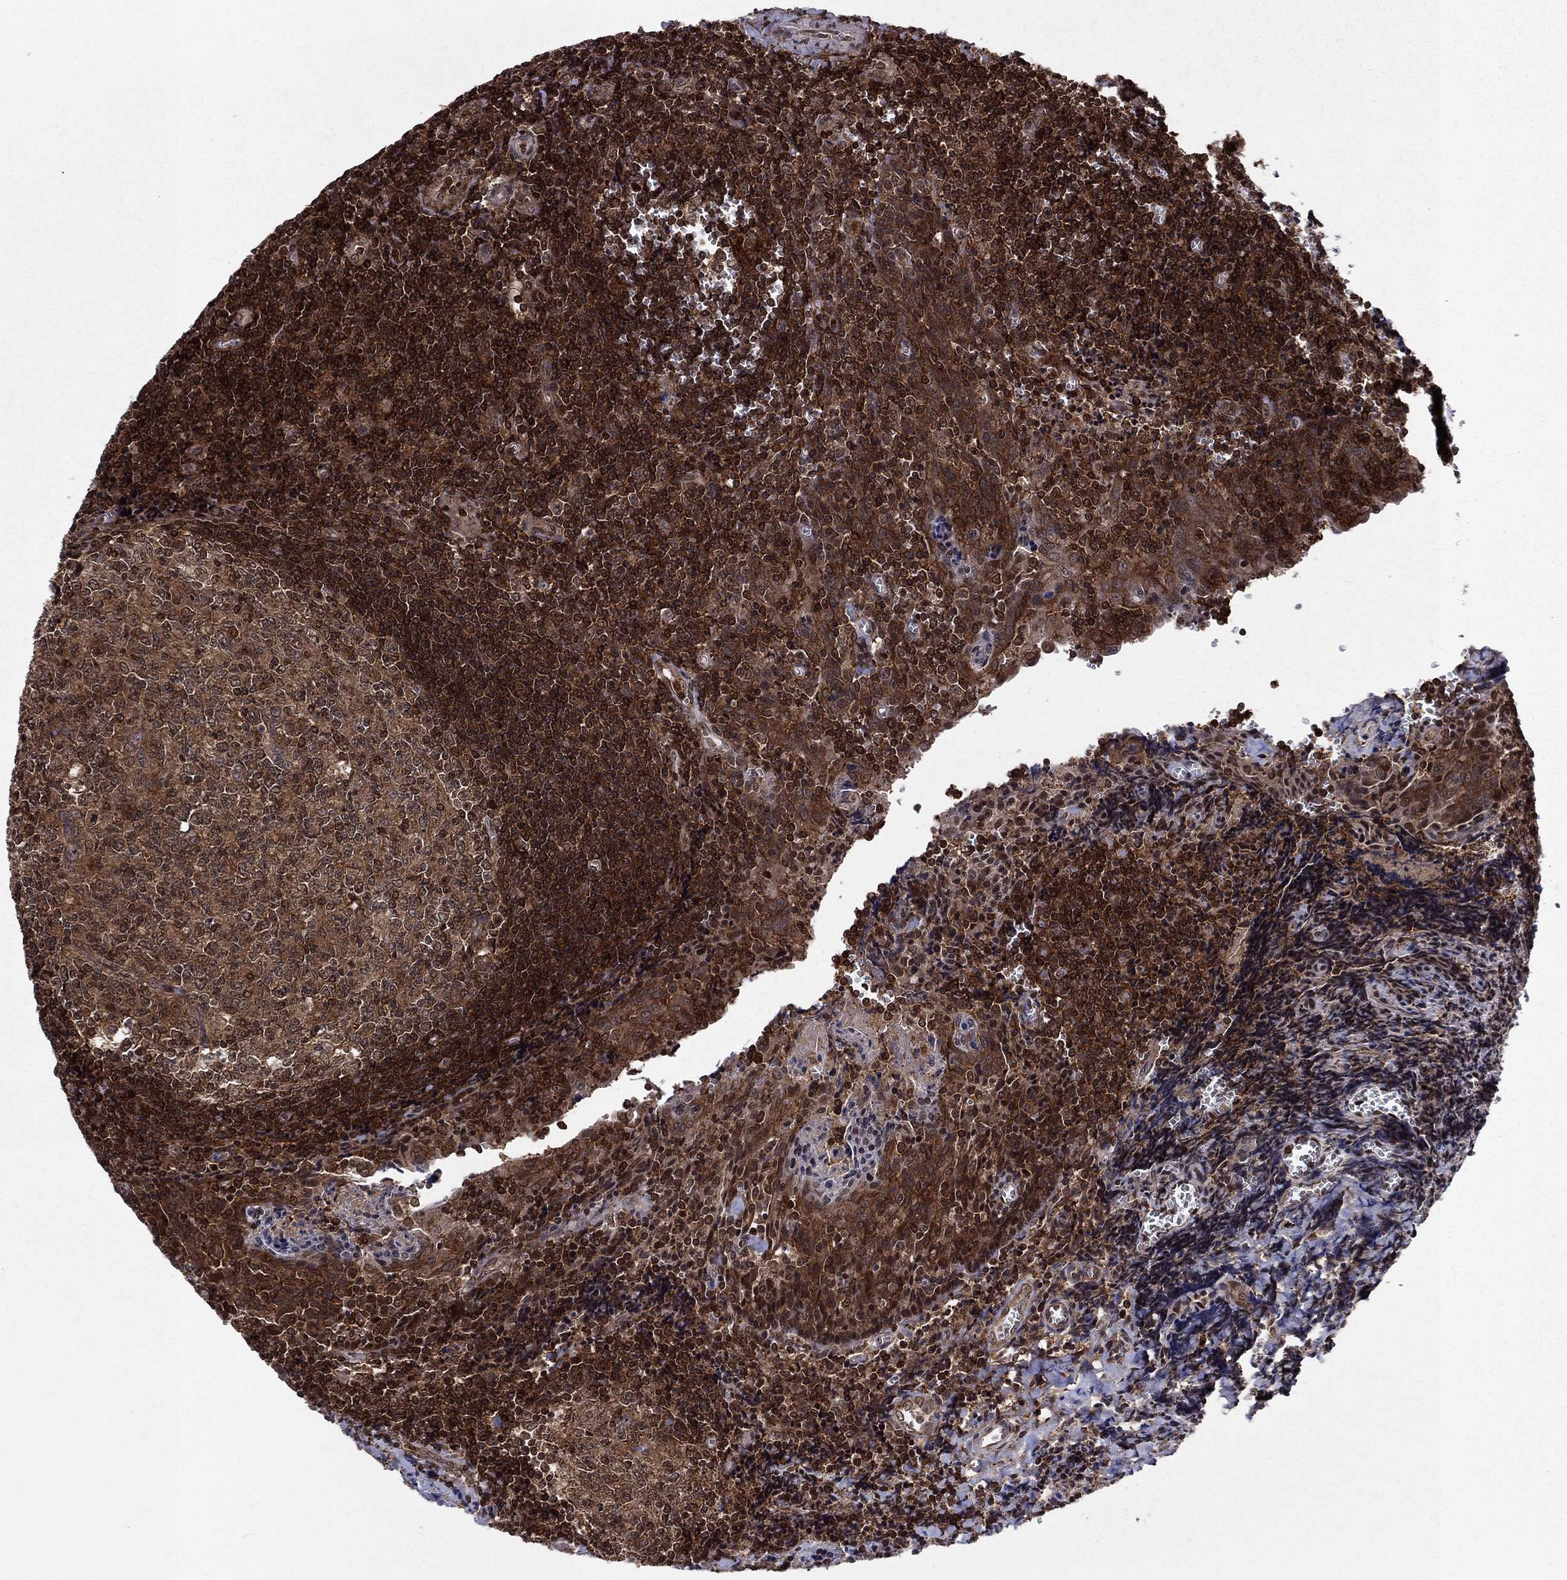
{"staining": {"intensity": "moderate", "quantity": "25%-75%", "location": "nuclear"}, "tissue": "tonsil", "cell_type": "Germinal center cells", "image_type": "normal", "snomed": [{"axis": "morphology", "description": "Normal tissue, NOS"}, {"axis": "morphology", "description": "Inflammation, NOS"}, {"axis": "topography", "description": "Tonsil"}], "caption": "This is an image of IHC staining of unremarkable tonsil, which shows moderate positivity in the nuclear of germinal center cells.", "gene": "SSX2IP", "patient": {"sex": "female", "age": 31}}